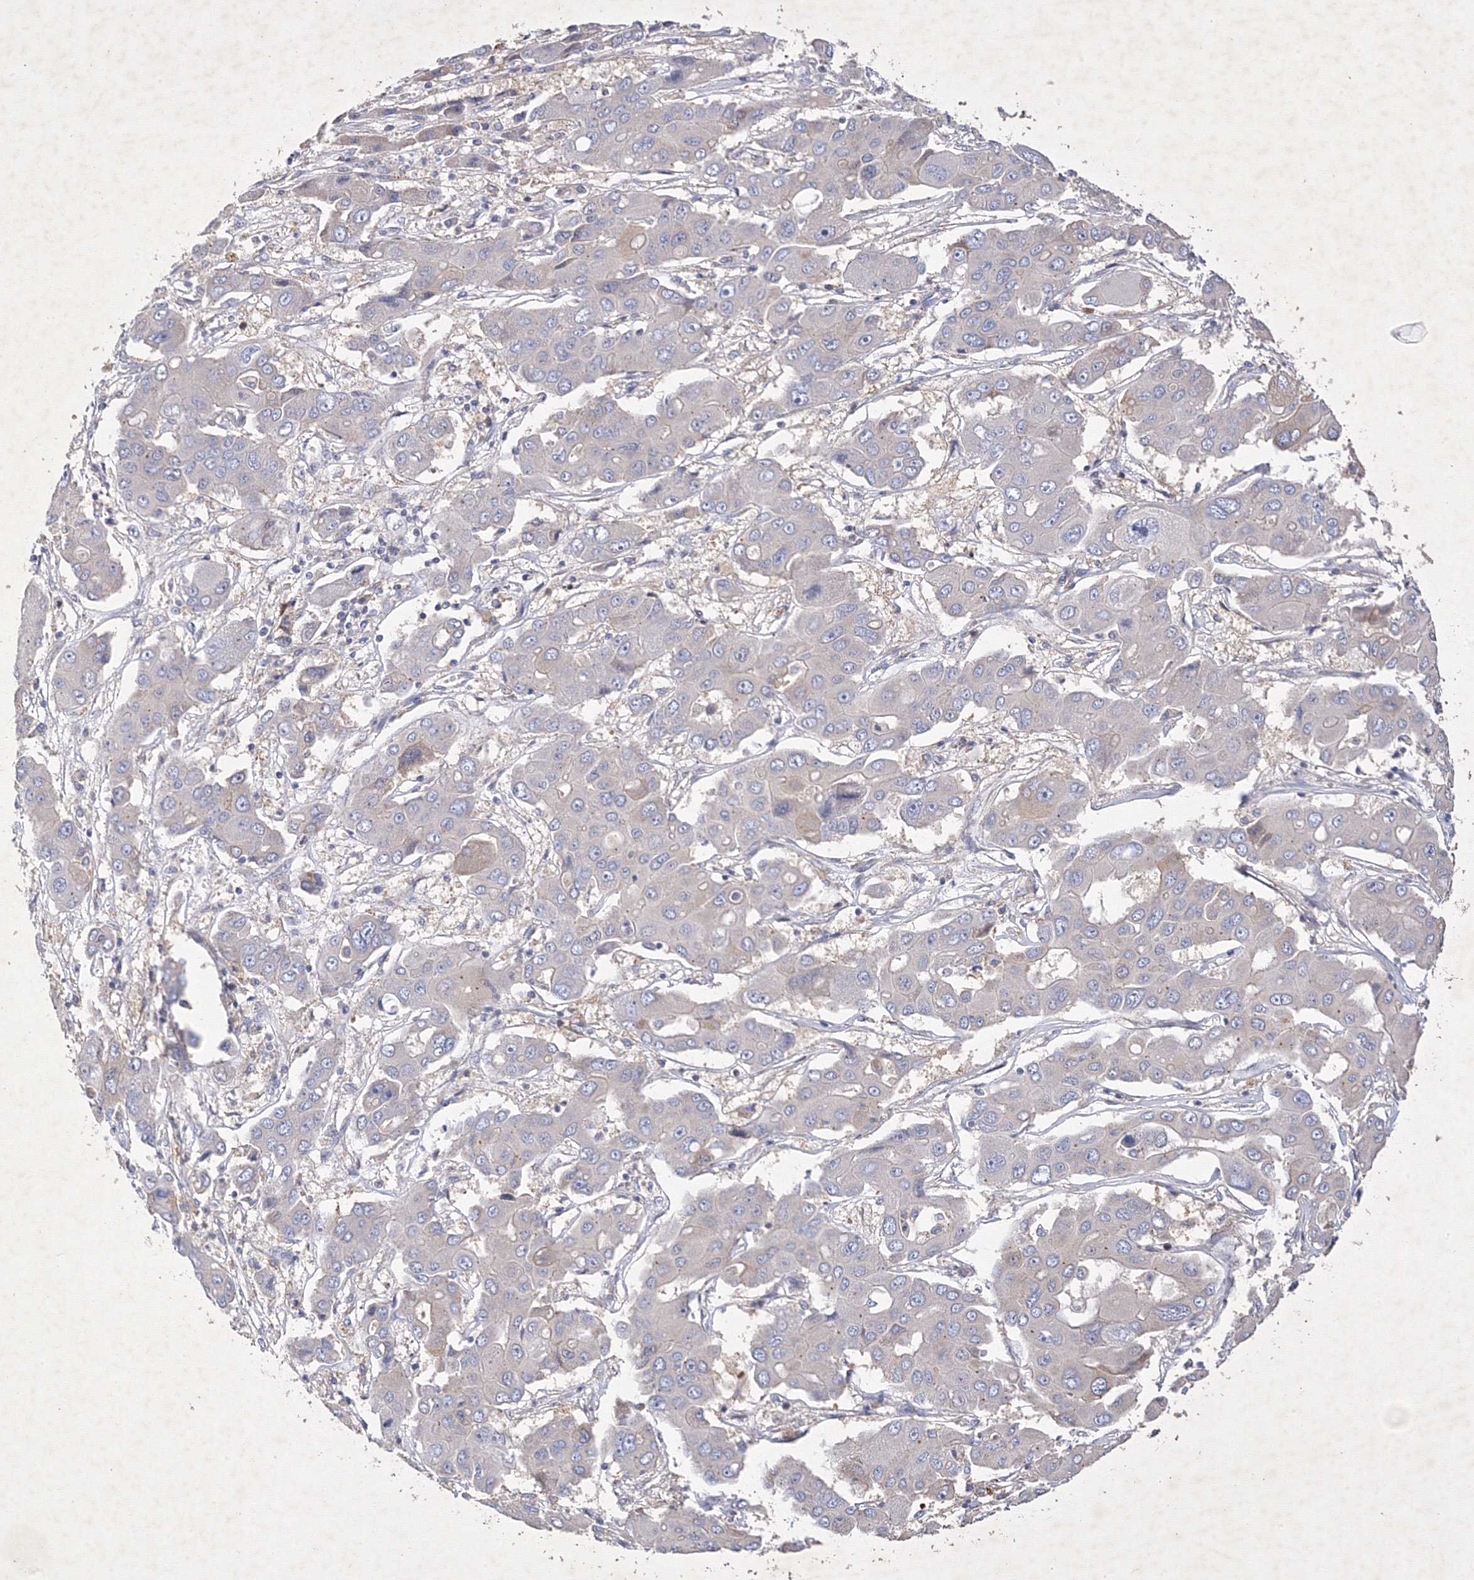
{"staining": {"intensity": "negative", "quantity": "none", "location": "none"}, "tissue": "liver cancer", "cell_type": "Tumor cells", "image_type": "cancer", "snomed": [{"axis": "morphology", "description": "Cholangiocarcinoma"}, {"axis": "topography", "description": "Liver"}], "caption": "Immunohistochemical staining of liver cancer (cholangiocarcinoma) demonstrates no significant positivity in tumor cells.", "gene": "SNX18", "patient": {"sex": "male", "age": 67}}